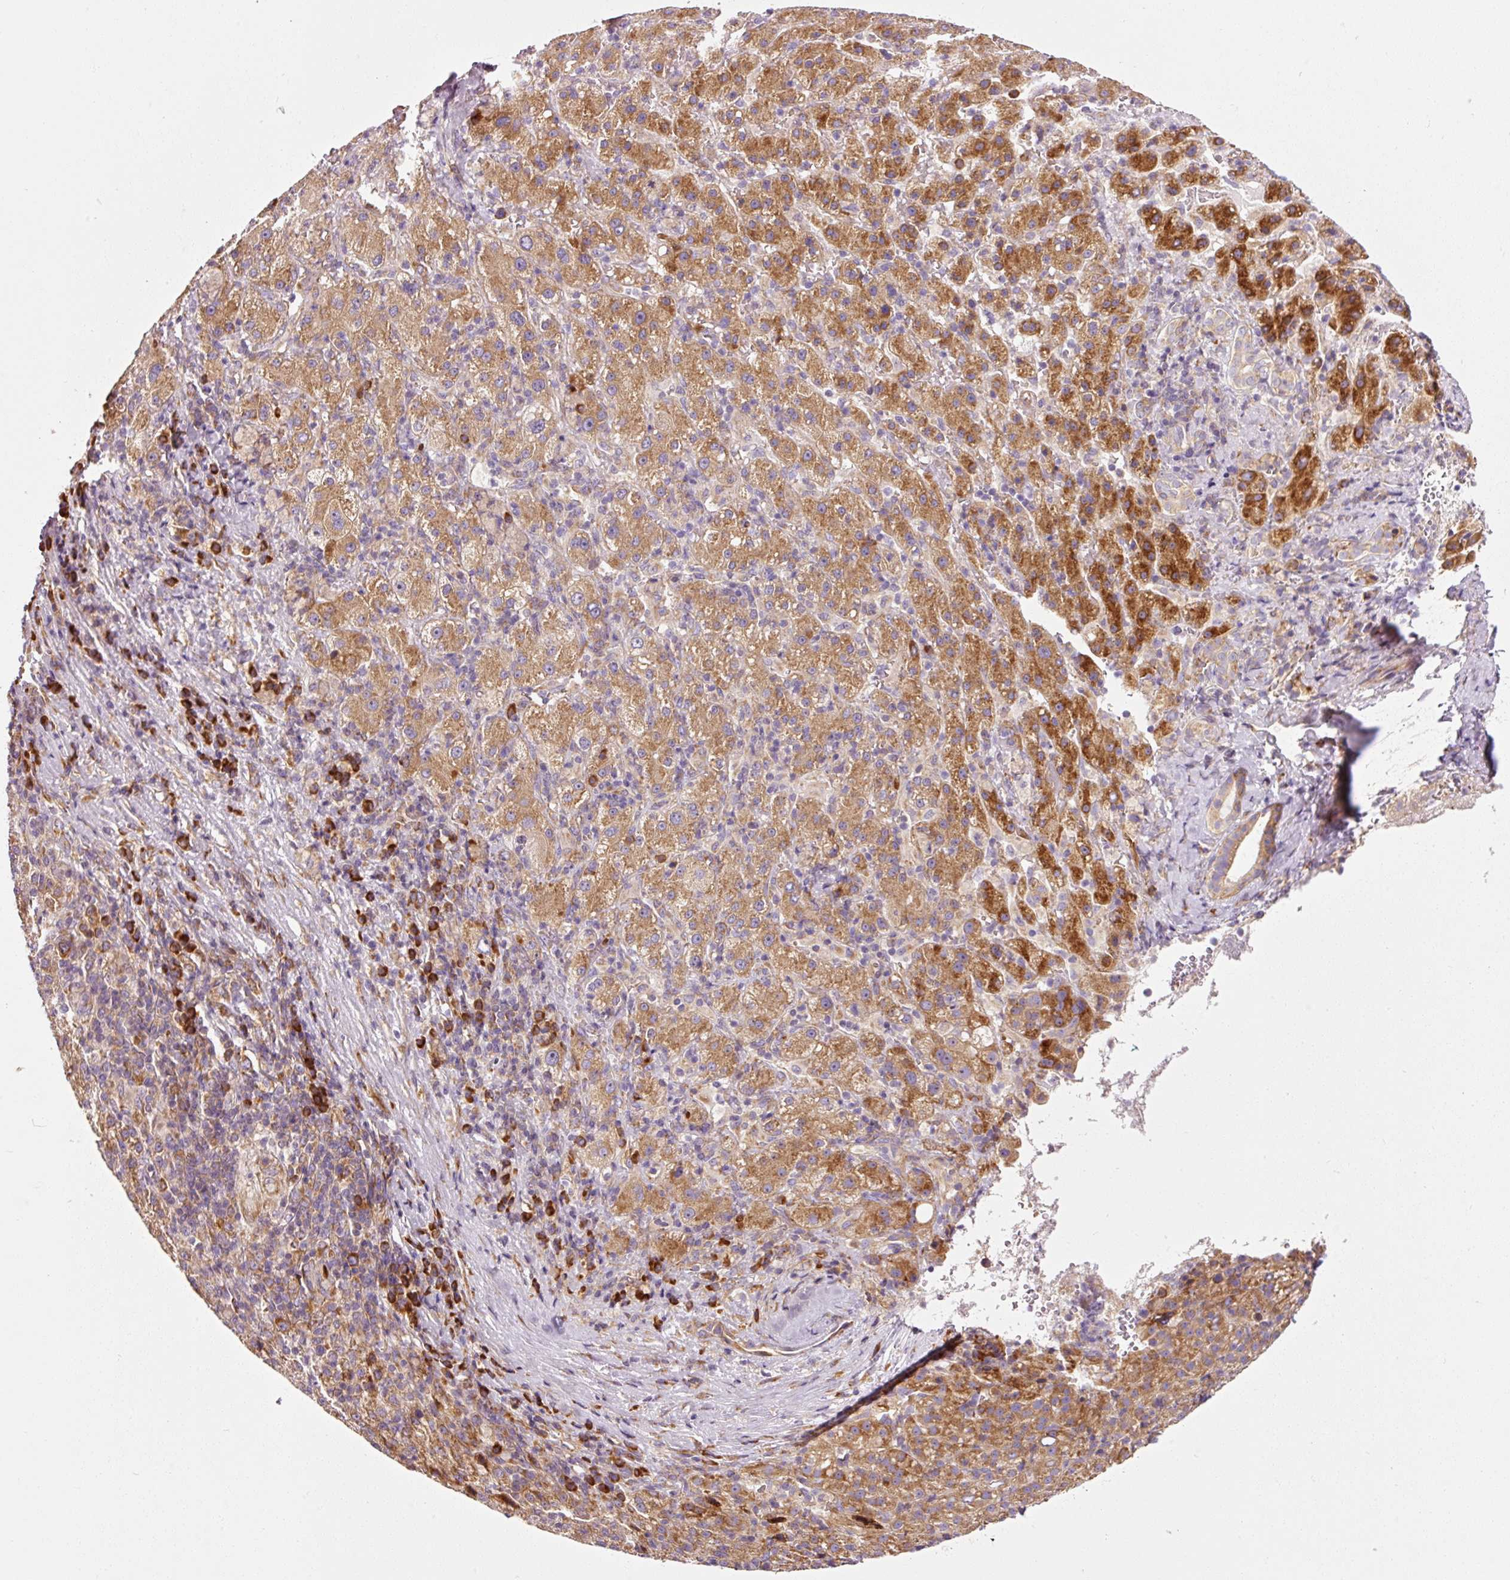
{"staining": {"intensity": "strong", "quantity": ">75%", "location": "cytoplasmic/membranous"}, "tissue": "liver cancer", "cell_type": "Tumor cells", "image_type": "cancer", "snomed": [{"axis": "morphology", "description": "Carcinoma, Hepatocellular, NOS"}, {"axis": "topography", "description": "Liver"}], "caption": "Brown immunohistochemical staining in hepatocellular carcinoma (liver) reveals strong cytoplasmic/membranous expression in approximately >75% of tumor cells.", "gene": "RPL10A", "patient": {"sex": "female", "age": 58}}